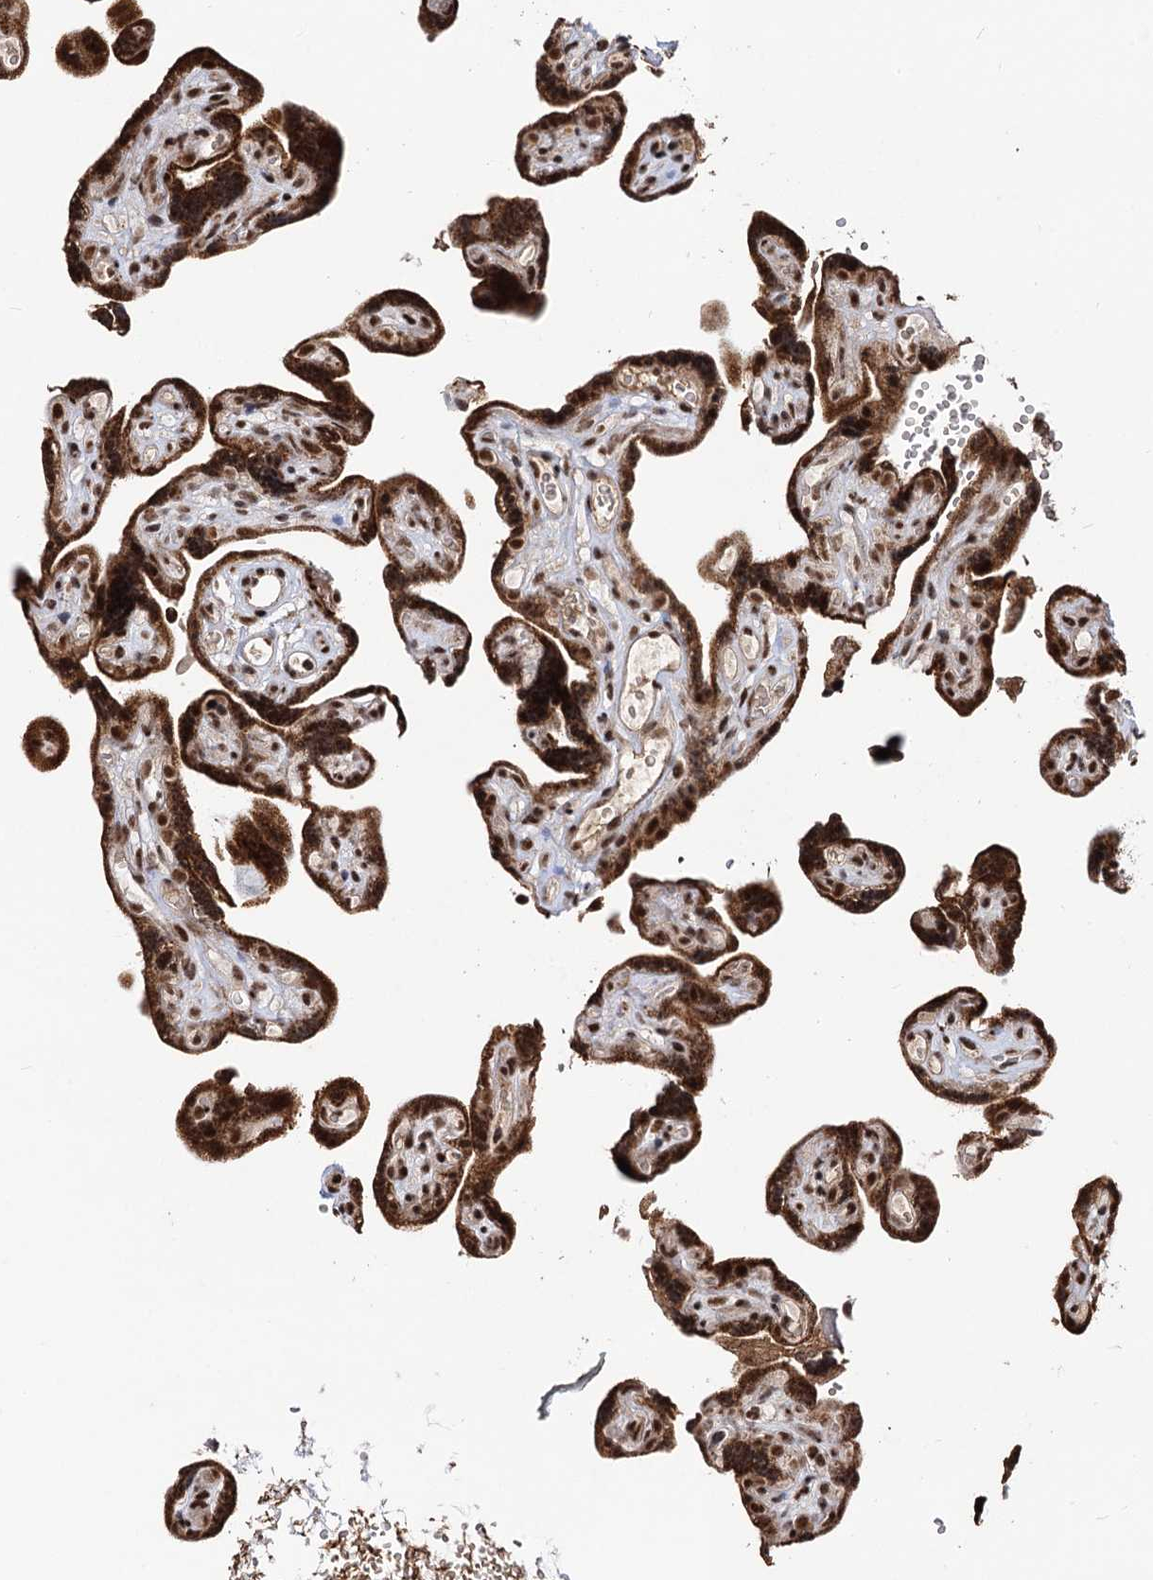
{"staining": {"intensity": "strong", "quantity": ">75%", "location": "nuclear"}, "tissue": "placenta", "cell_type": "Decidual cells", "image_type": "normal", "snomed": [{"axis": "morphology", "description": "Normal tissue, NOS"}, {"axis": "topography", "description": "Placenta"}], "caption": "Normal placenta reveals strong nuclear staining in about >75% of decidual cells.", "gene": "SFSWAP", "patient": {"sex": "female", "age": 30}}